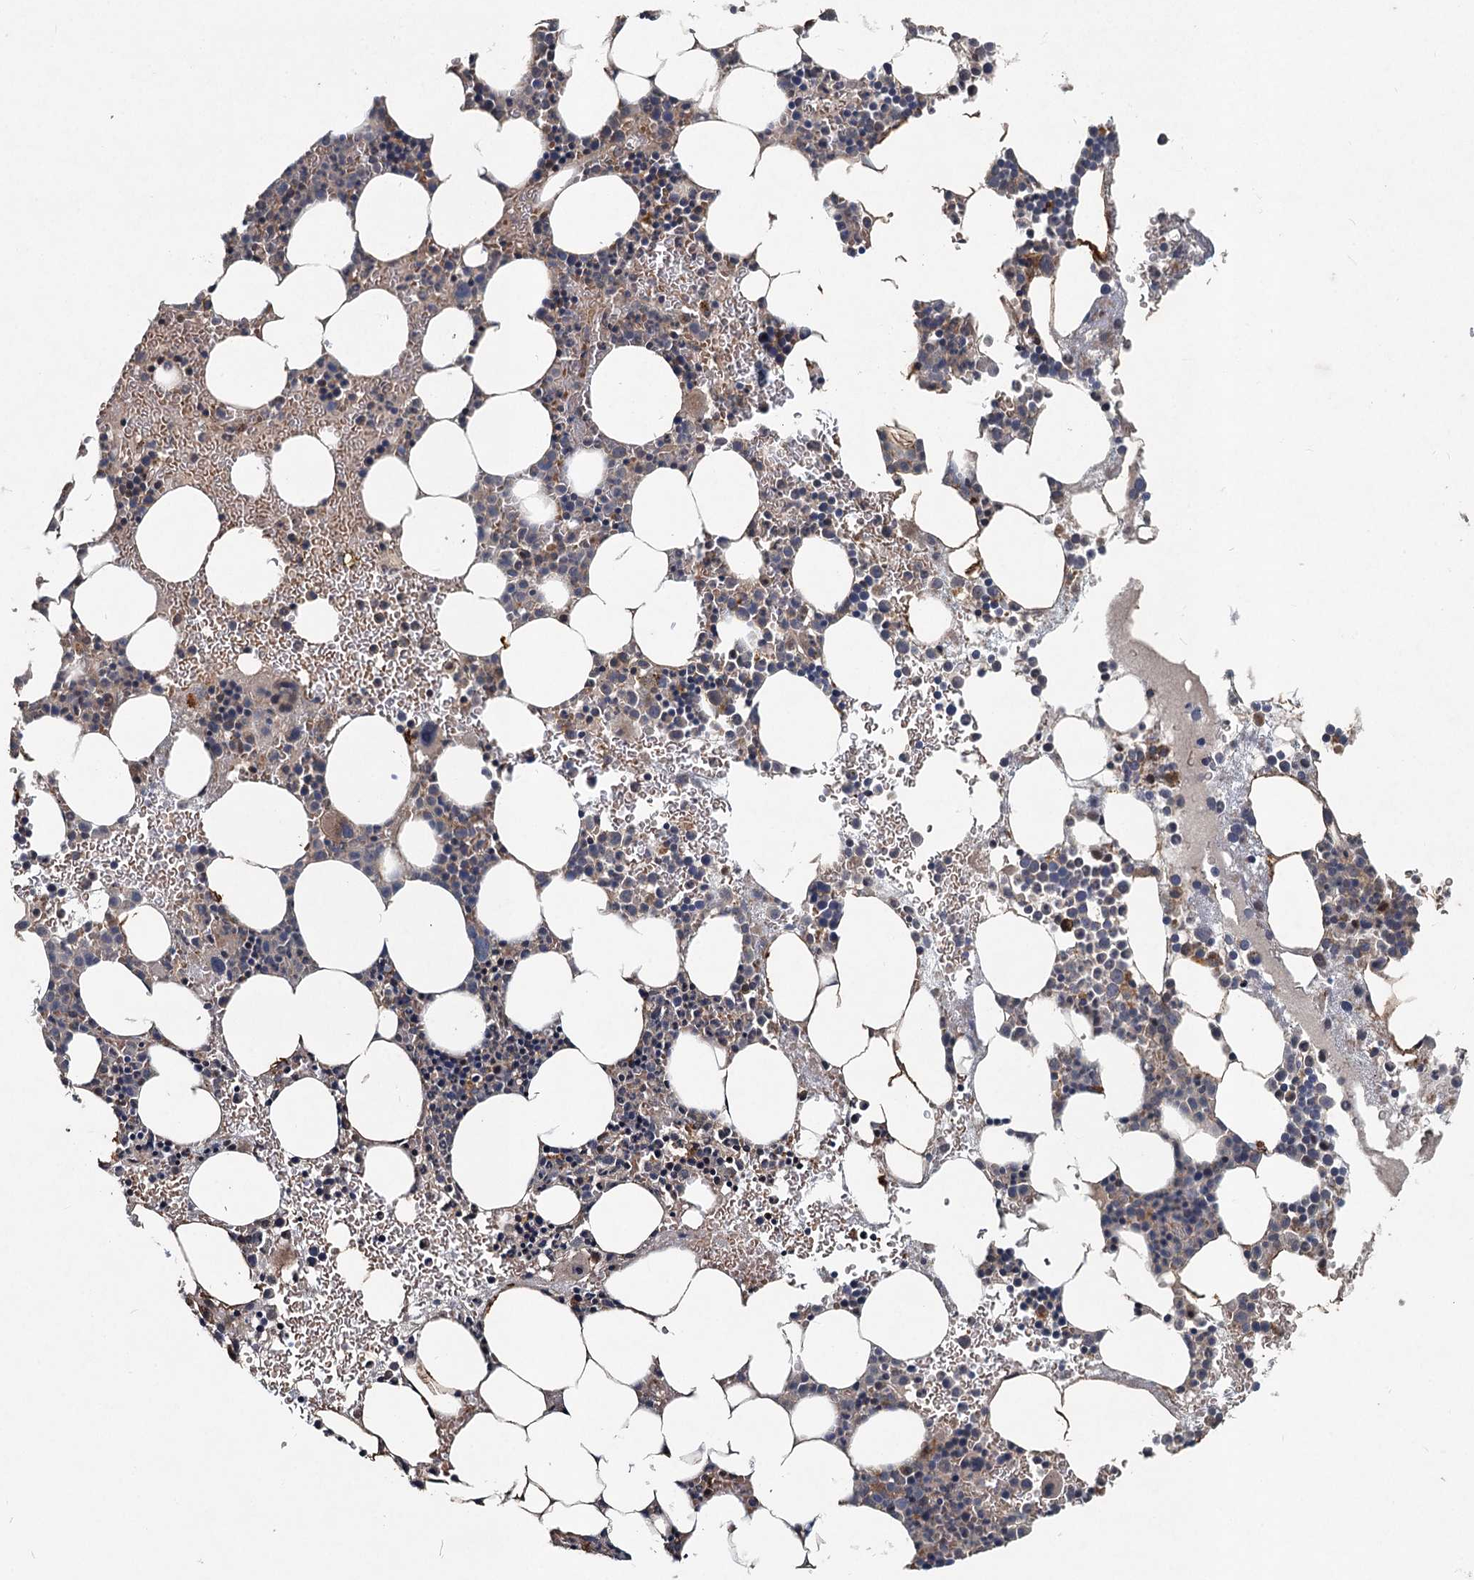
{"staining": {"intensity": "strong", "quantity": "<25%", "location": "cytoplasmic/membranous"}, "tissue": "bone marrow", "cell_type": "Hematopoietic cells", "image_type": "normal", "snomed": [{"axis": "morphology", "description": "Normal tissue, NOS"}, {"axis": "topography", "description": "Bone marrow"}], "caption": "The immunohistochemical stain shows strong cytoplasmic/membranous staining in hematopoietic cells of unremarkable bone marrow.", "gene": "OTUB1", "patient": {"sex": "female", "age": 76}}